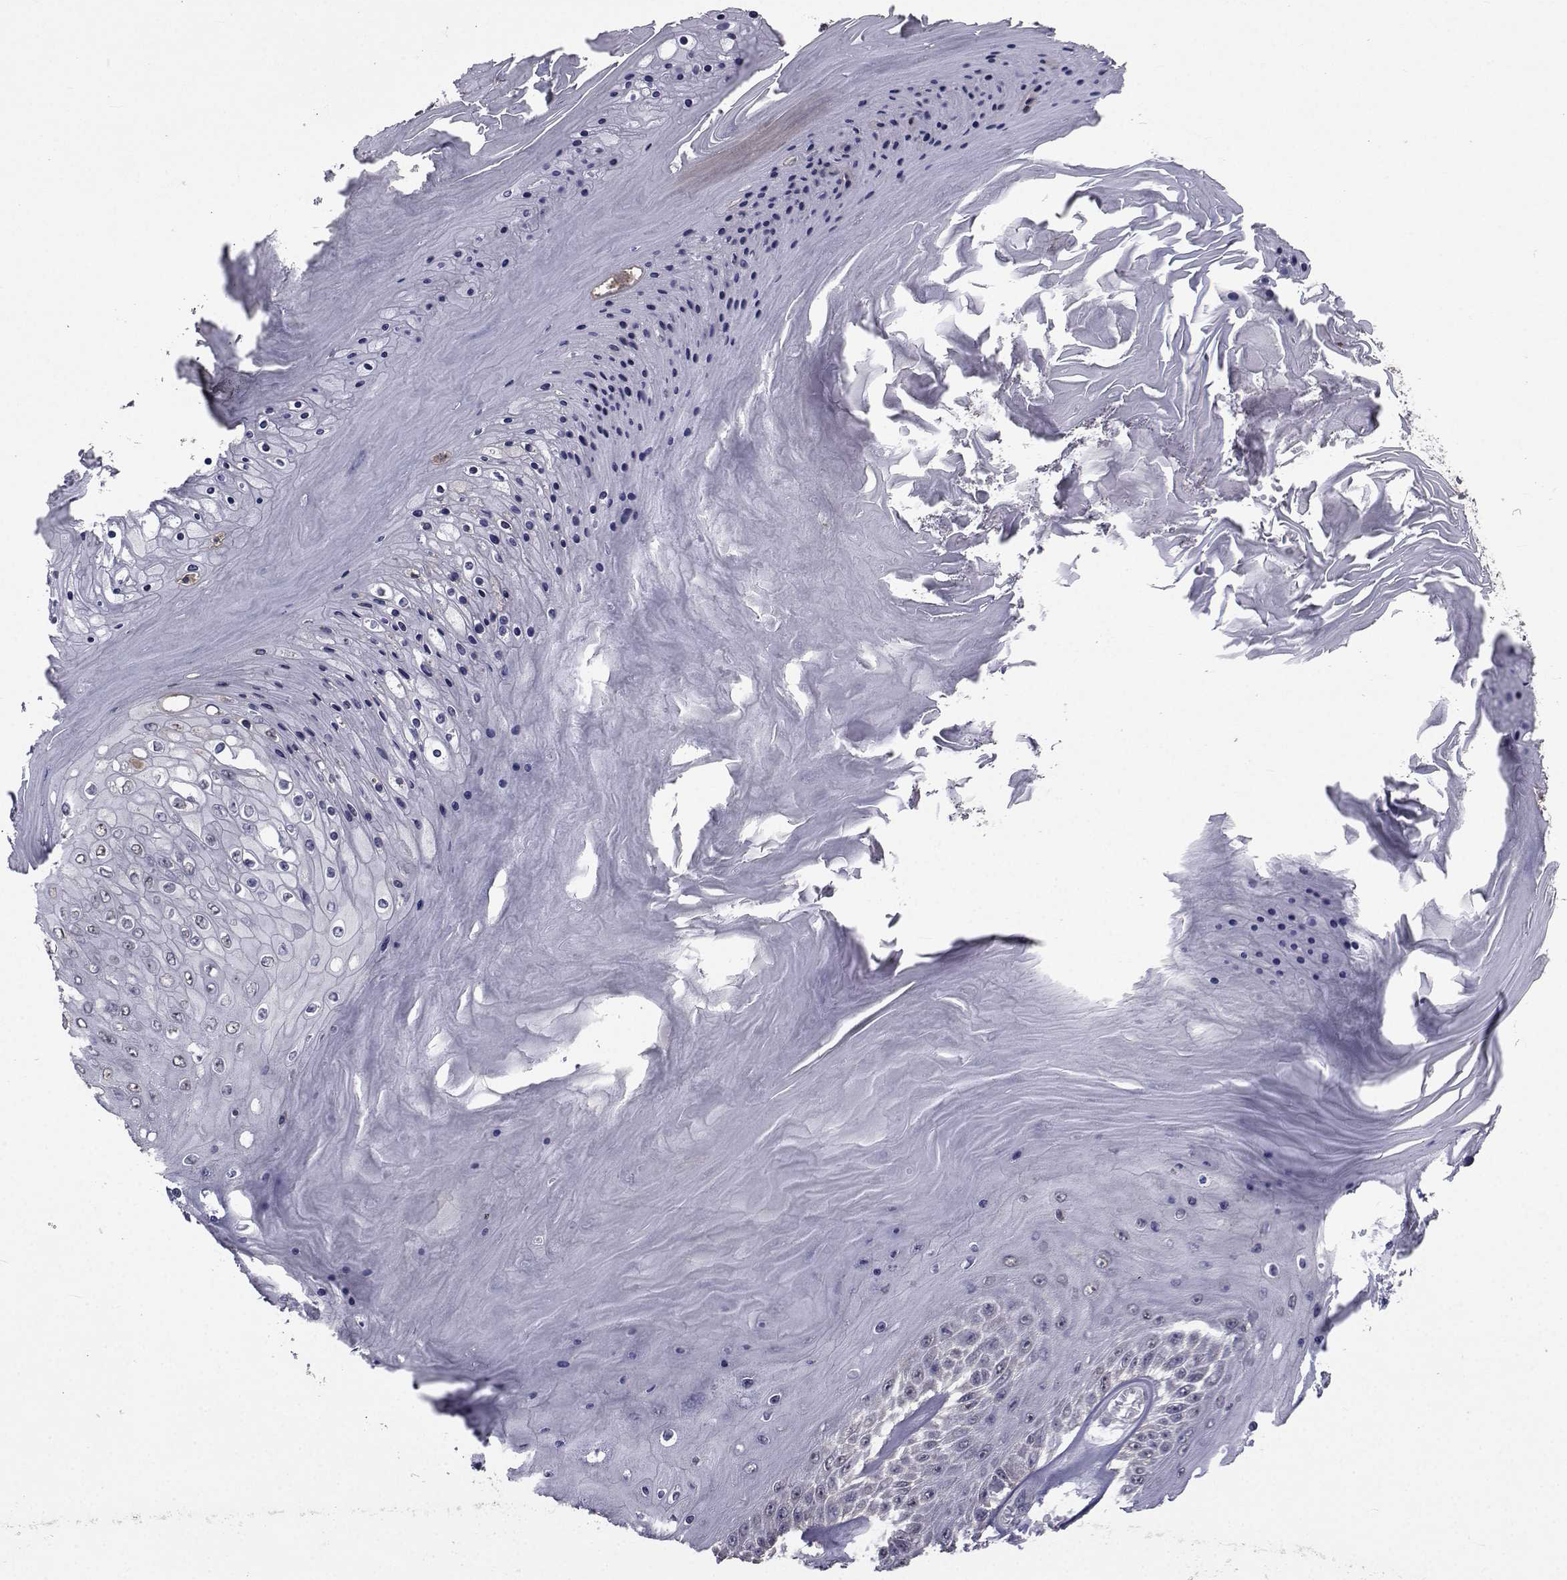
{"staining": {"intensity": "negative", "quantity": "none", "location": "none"}, "tissue": "skin cancer", "cell_type": "Tumor cells", "image_type": "cancer", "snomed": [{"axis": "morphology", "description": "Squamous cell carcinoma, NOS"}, {"axis": "topography", "description": "Skin"}], "caption": "This is a image of immunohistochemistry (IHC) staining of squamous cell carcinoma (skin), which shows no positivity in tumor cells.", "gene": "CYP2S1", "patient": {"sex": "male", "age": 62}}